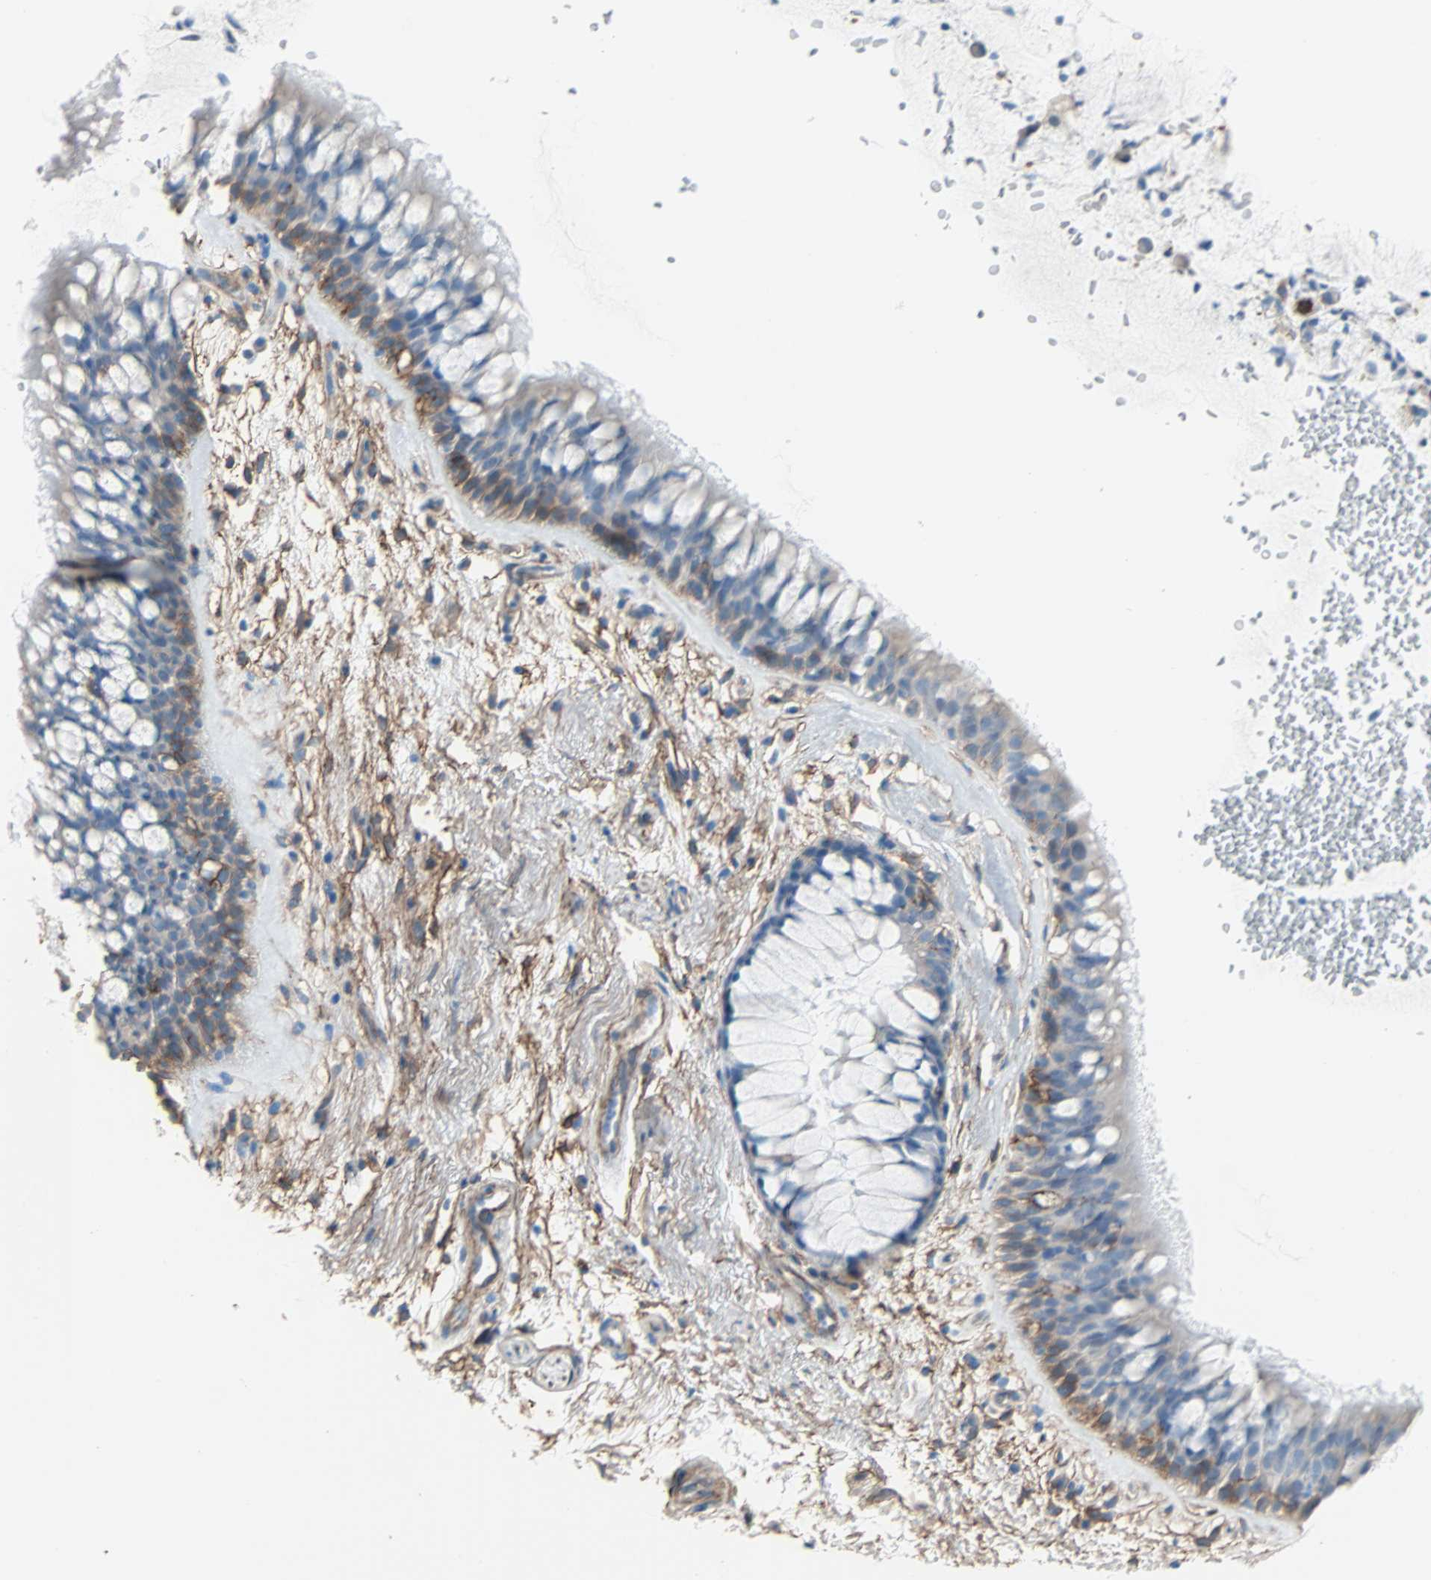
{"staining": {"intensity": "moderate", "quantity": "25%-75%", "location": "cytoplasmic/membranous"}, "tissue": "bronchus", "cell_type": "Respiratory epithelial cells", "image_type": "normal", "snomed": [{"axis": "morphology", "description": "Normal tissue, NOS"}, {"axis": "topography", "description": "Bronchus"}], "caption": "DAB immunohistochemical staining of benign bronchus shows moderate cytoplasmic/membranous protein staining in approximately 25%-75% of respiratory epithelial cells.", "gene": "EPB41L2", "patient": {"sex": "female", "age": 54}}